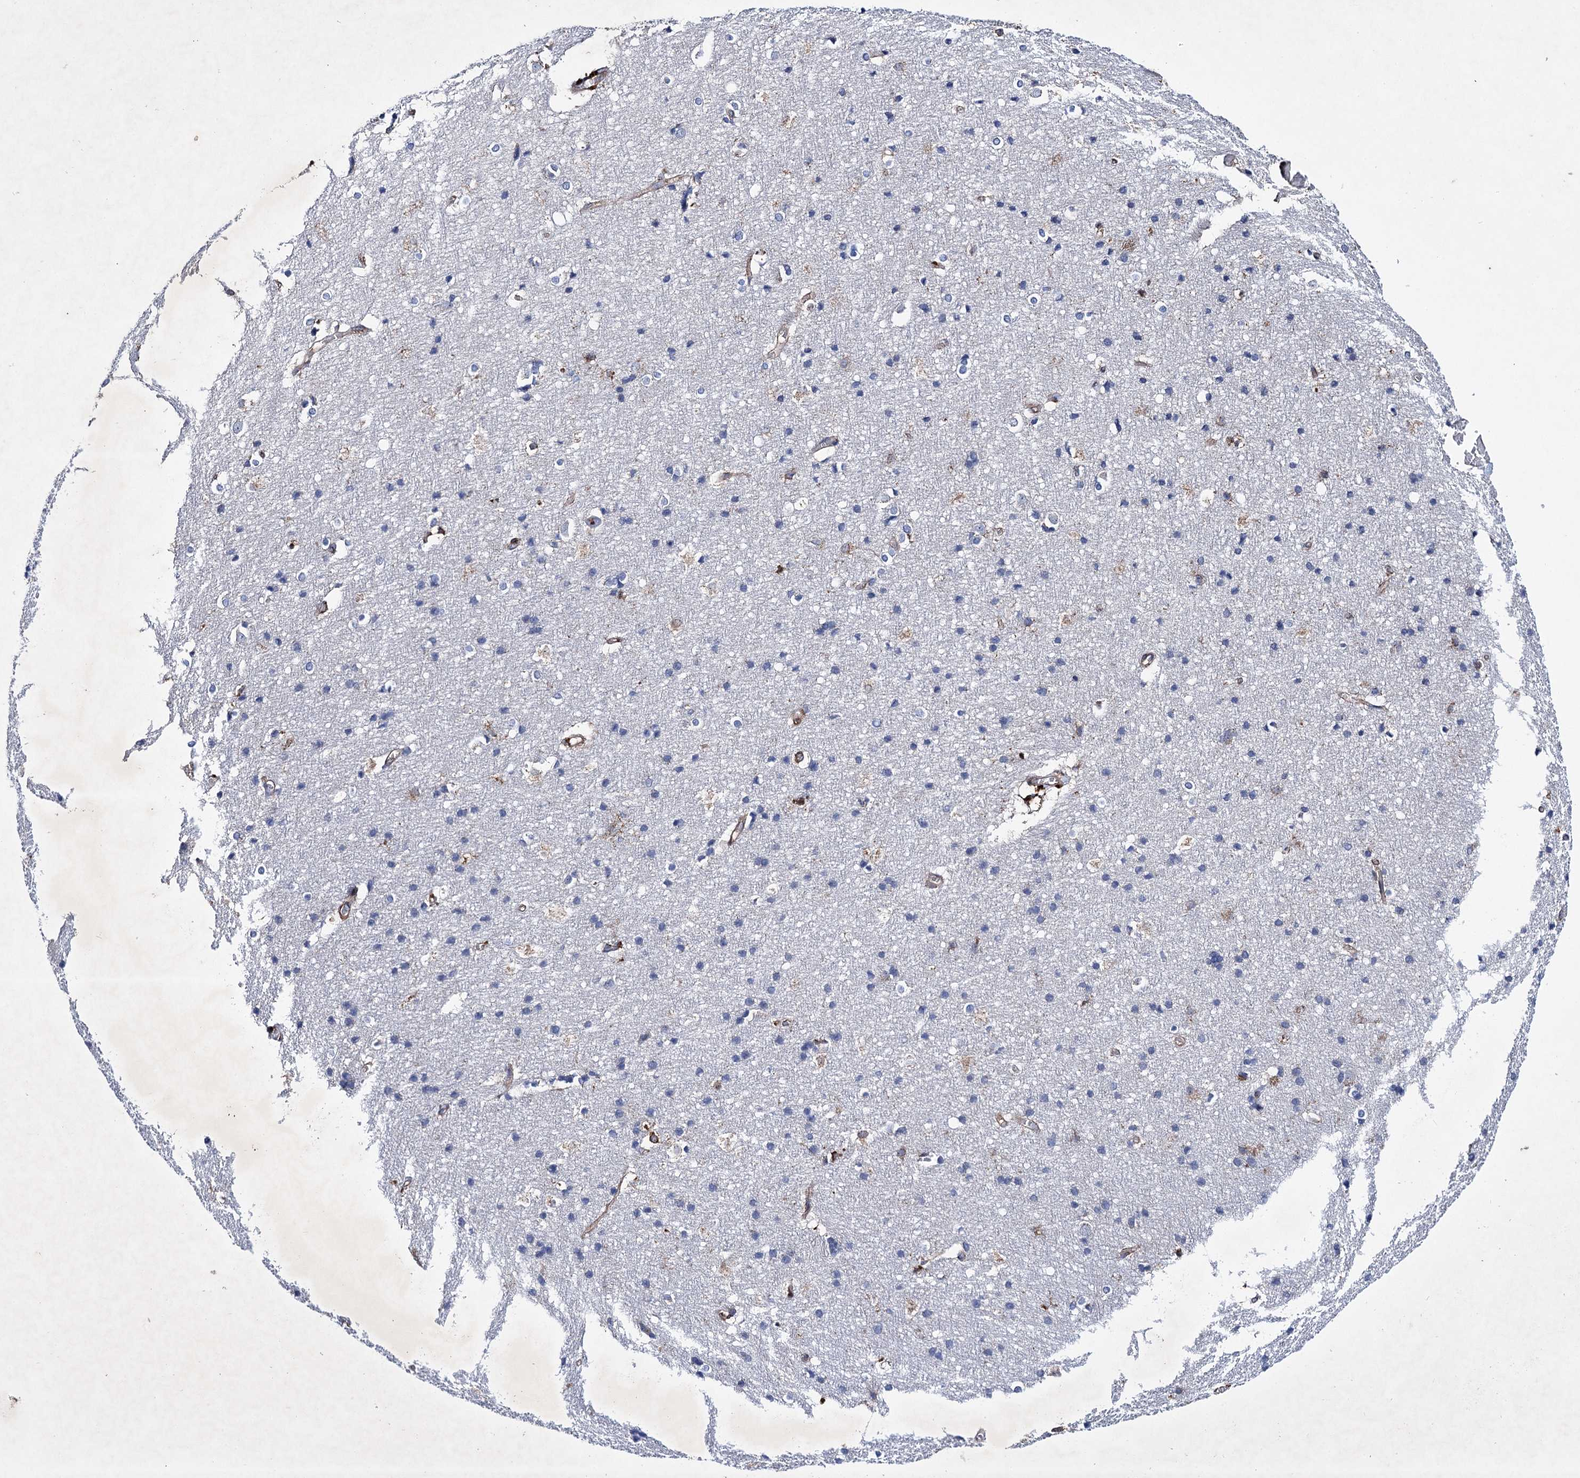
{"staining": {"intensity": "moderate", "quantity": ">75%", "location": "cytoplasmic/membranous"}, "tissue": "cerebral cortex", "cell_type": "Endothelial cells", "image_type": "normal", "snomed": [{"axis": "morphology", "description": "Normal tissue, NOS"}, {"axis": "topography", "description": "Cerebral cortex"}], "caption": "Normal cerebral cortex was stained to show a protein in brown. There is medium levels of moderate cytoplasmic/membranous positivity in about >75% of endothelial cells.", "gene": "SCPEP1", "patient": {"sex": "male", "age": 54}}